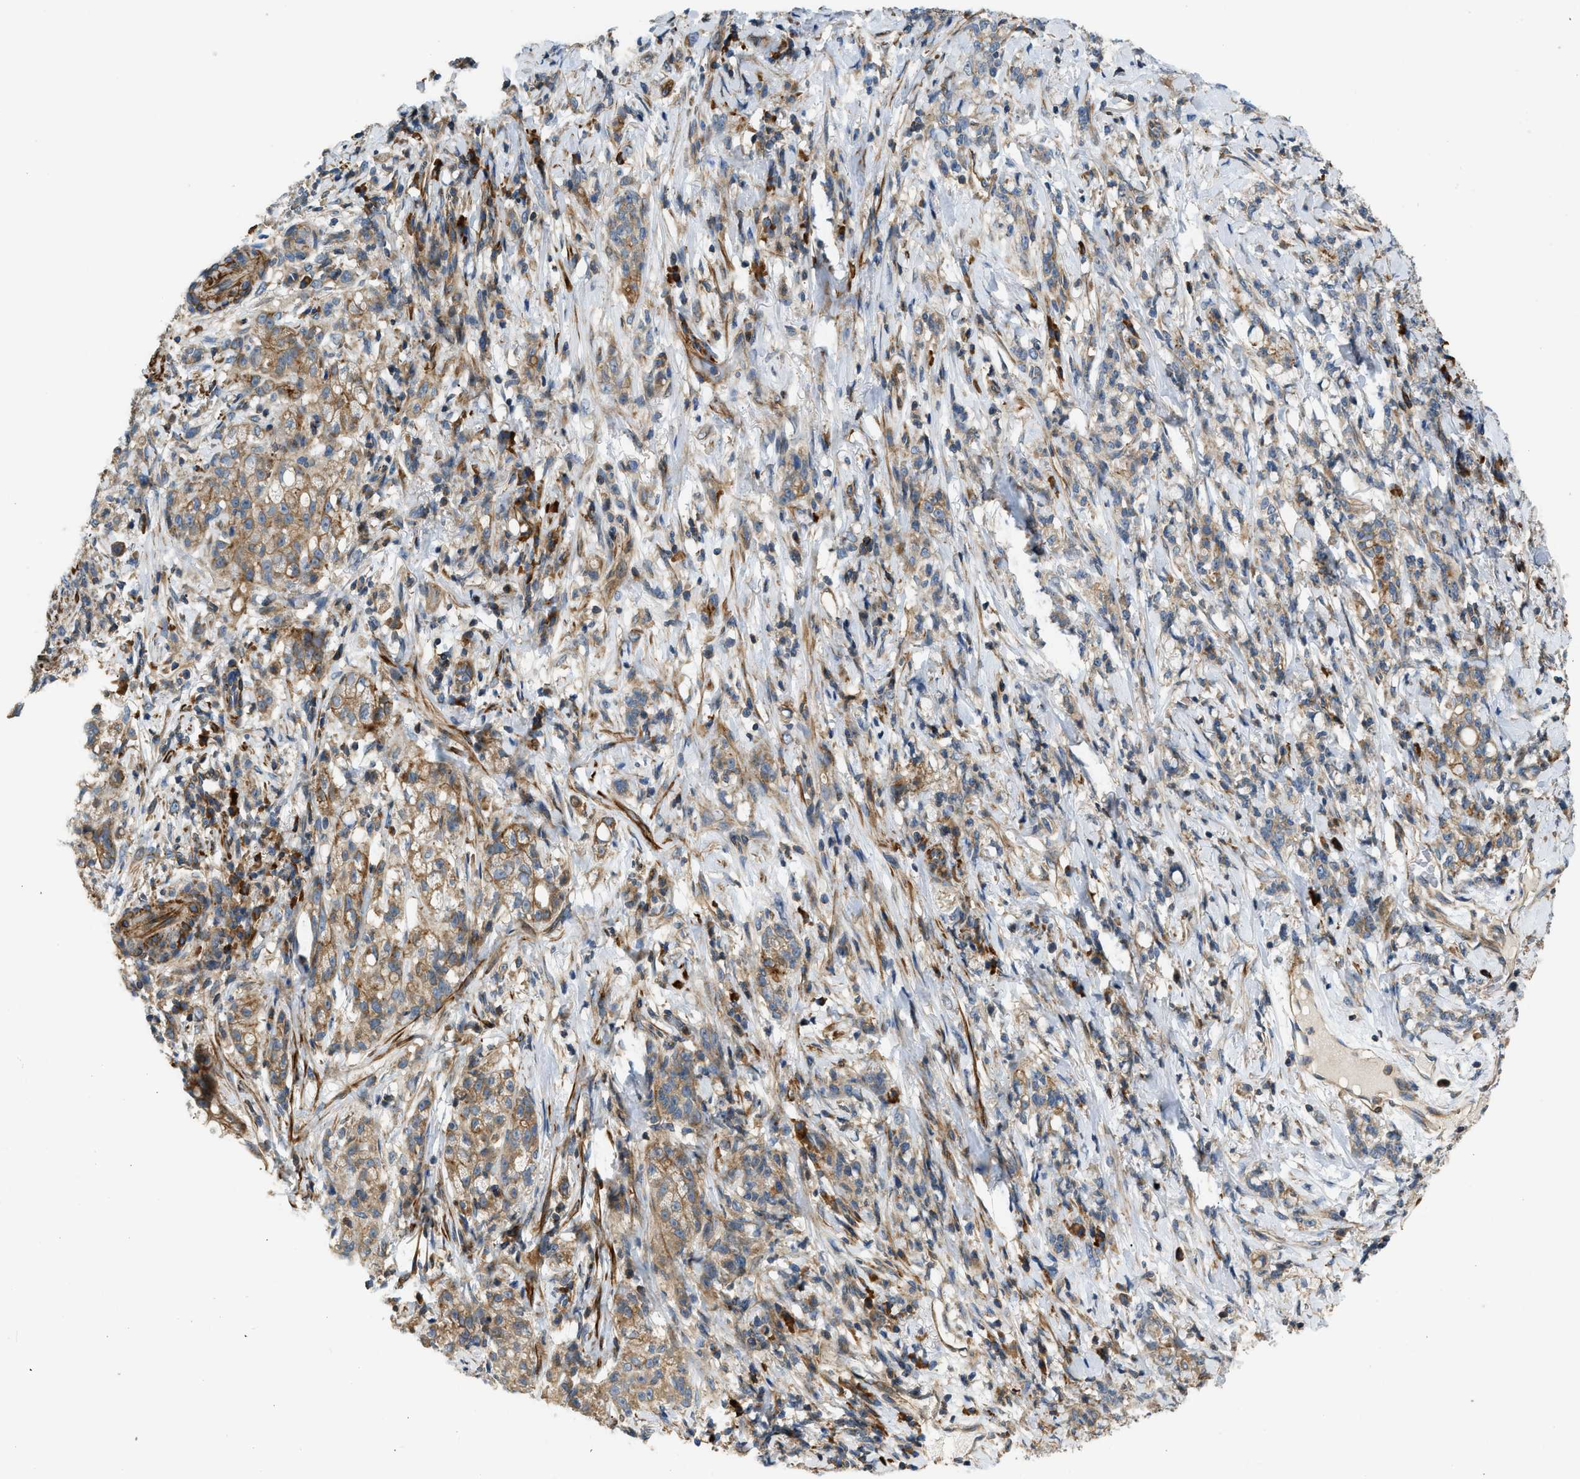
{"staining": {"intensity": "moderate", "quantity": ">75%", "location": "cytoplasmic/membranous"}, "tissue": "stomach cancer", "cell_type": "Tumor cells", "image_type": "cancer", "snomed": [{"axis": "morphology", "description": "Adenocarcinoma, NOS"}, {"axis": "topography", "description": "Stomach, lower"}], "caption": "Protein staining of stomach cancer tissue reveals moderate cytoplasmic/membranous expression in about >75% of tumor cells. The protein is stained brown, and the nuclei are stained in blue (DAB IHC with brightfield microscopy, high magnification).", "gene": "BTN3A2", "patient": {"sex": "male", "age": 88}}